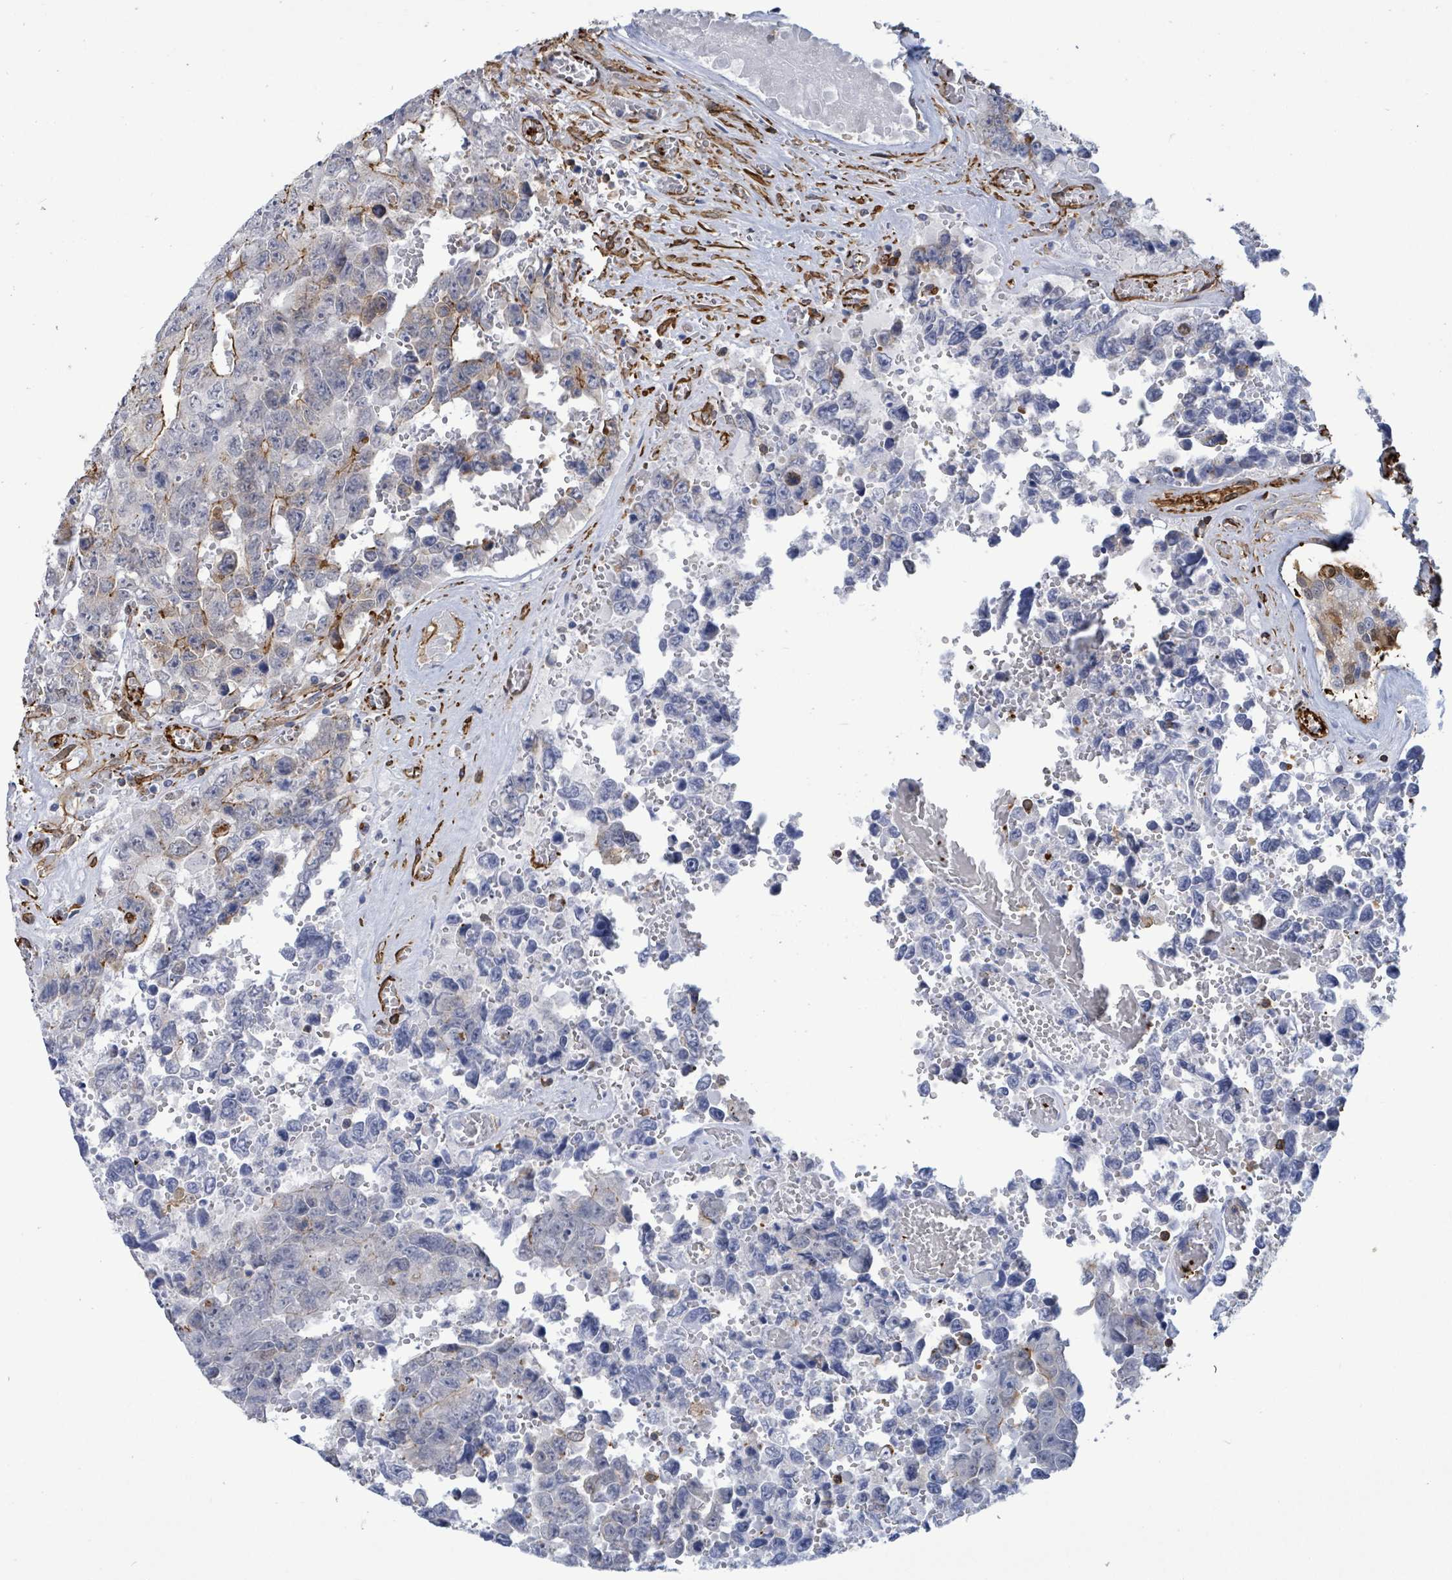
{"staining": {"intensity": "moderate", "quantity": "<25%", "location": "cytoplasmic/membranous"}, "tissue": "testis cancer", "cell_type": "Tumor cells", "image_type": "cancer", "snomed": [{"axis": "morphology", "description": "Normal tissue, NOS"}, {"axis": "morphology", "description": "Carcinoma, Embryonal, NOS"}, {"axis": "topography", "description": "Testis"}, {"axis": "topography", "description": "Epididymis"}], "caption": "The histopathology image shows immunohistochemical staining of embryonal carcinoma (testis). There is moderate cytoplasmic/membranous expression is appreciated in approximately <25% of tumor cells. (DAB (3,3'-diaminobenzidine) IHC, brown staining for protein, blue staining for nuclei).", "gene": "PRKRIP1", "patient": {"sex": "male", "age": 25}}